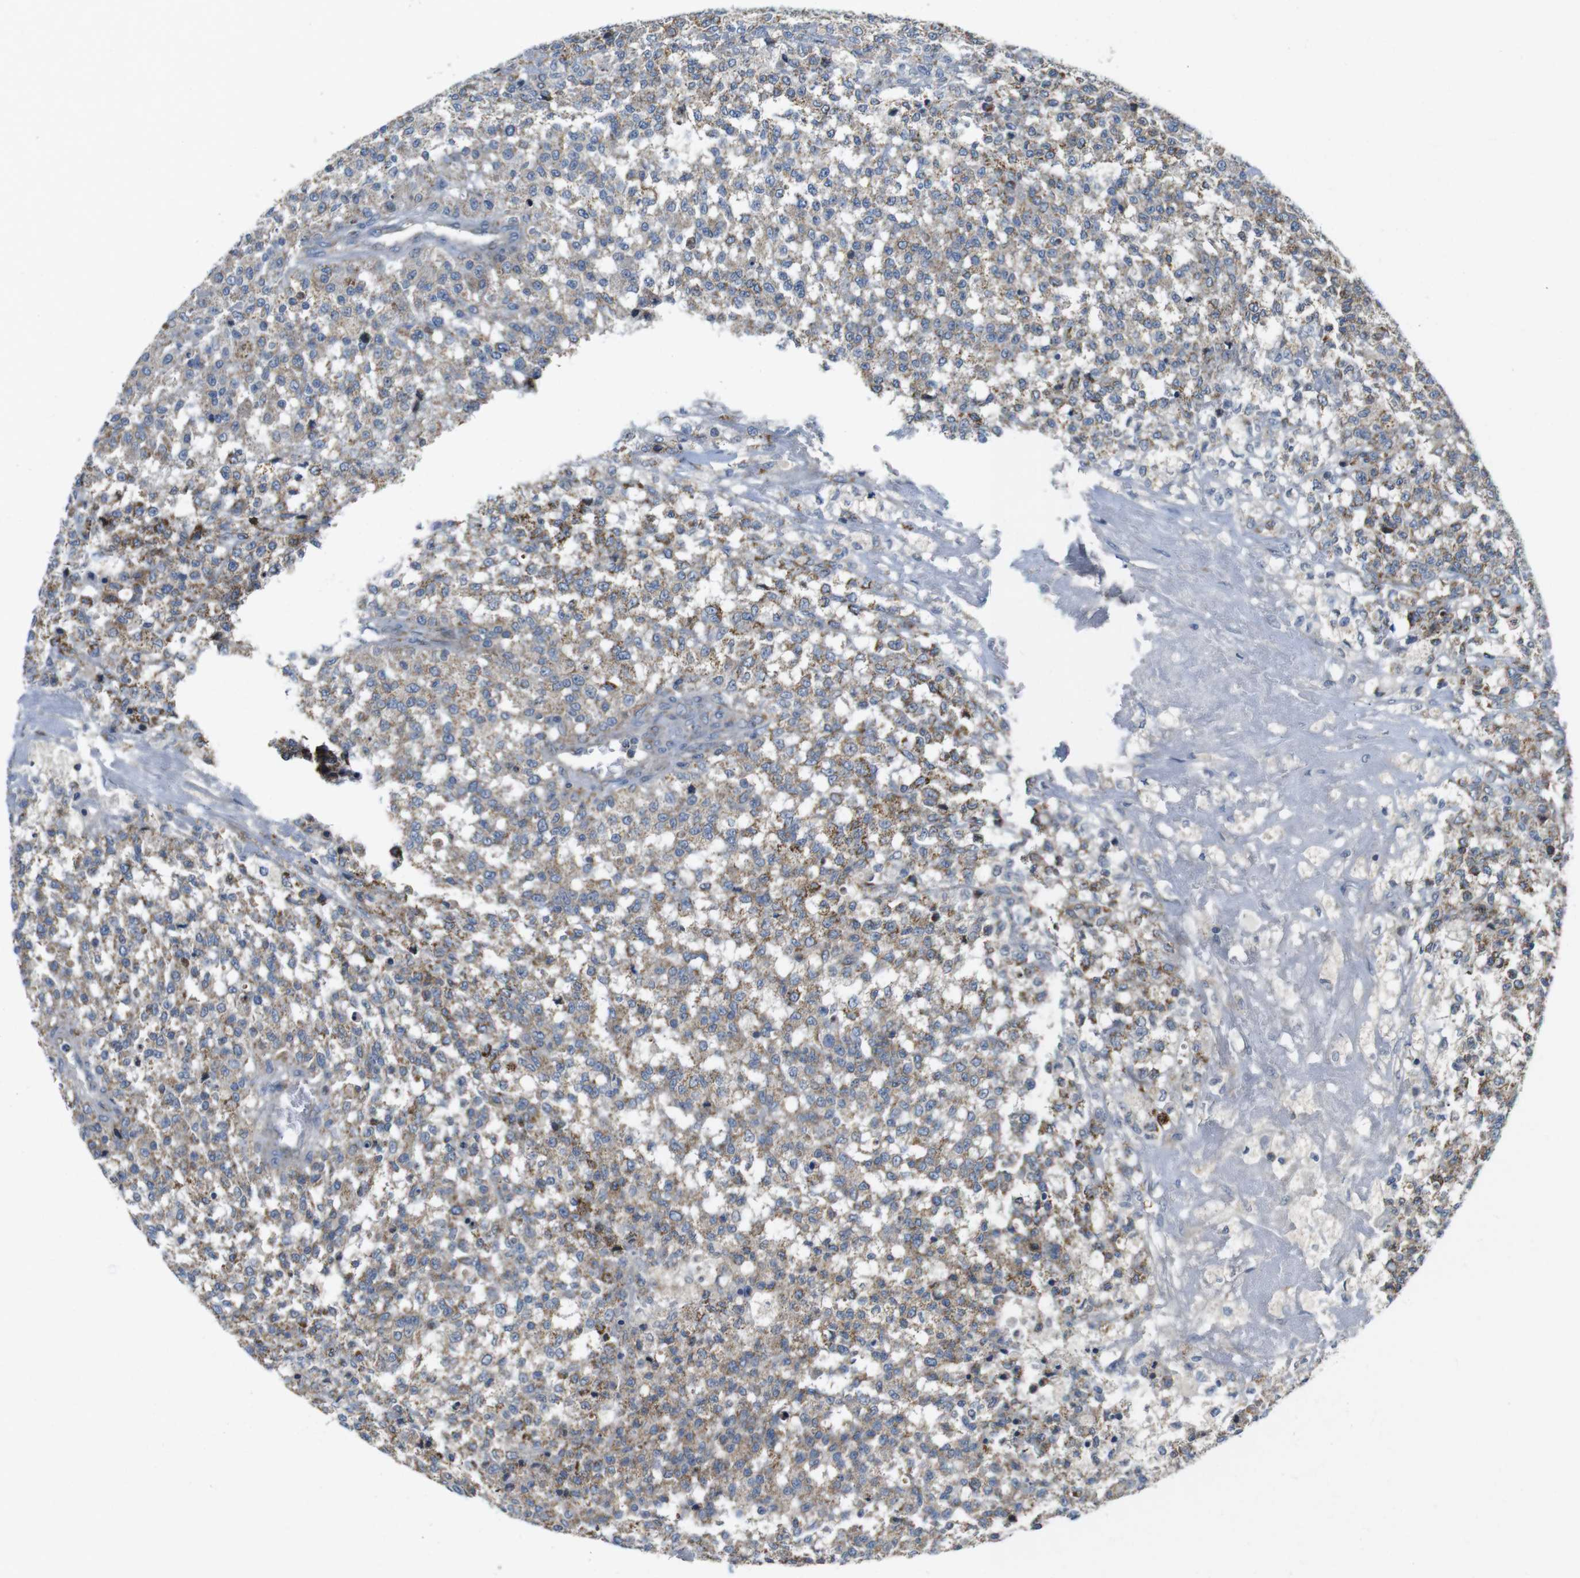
{"staining": {"intensity": "moderate", "quantity": "25%-75%", "location": "cytoplasmic/membranous"}, "tissue": "testis cancer", "cell_type": "Tumor cells", "image_type": "cancer", "snomed": [{"axis": "morphology", "description": "Seminoma, NOS"}, {"axis": "topography", "description": "Testis"}], "caption": "Immunohistochemical staining of testis cancer displays moderate cytoplasmic/membranous protein positivity in about 25%-75% of tumor cells. Nuclei are stained in blue.", "gene": "MARCHF1", "patient": {"sex": "male", "age": 59}}